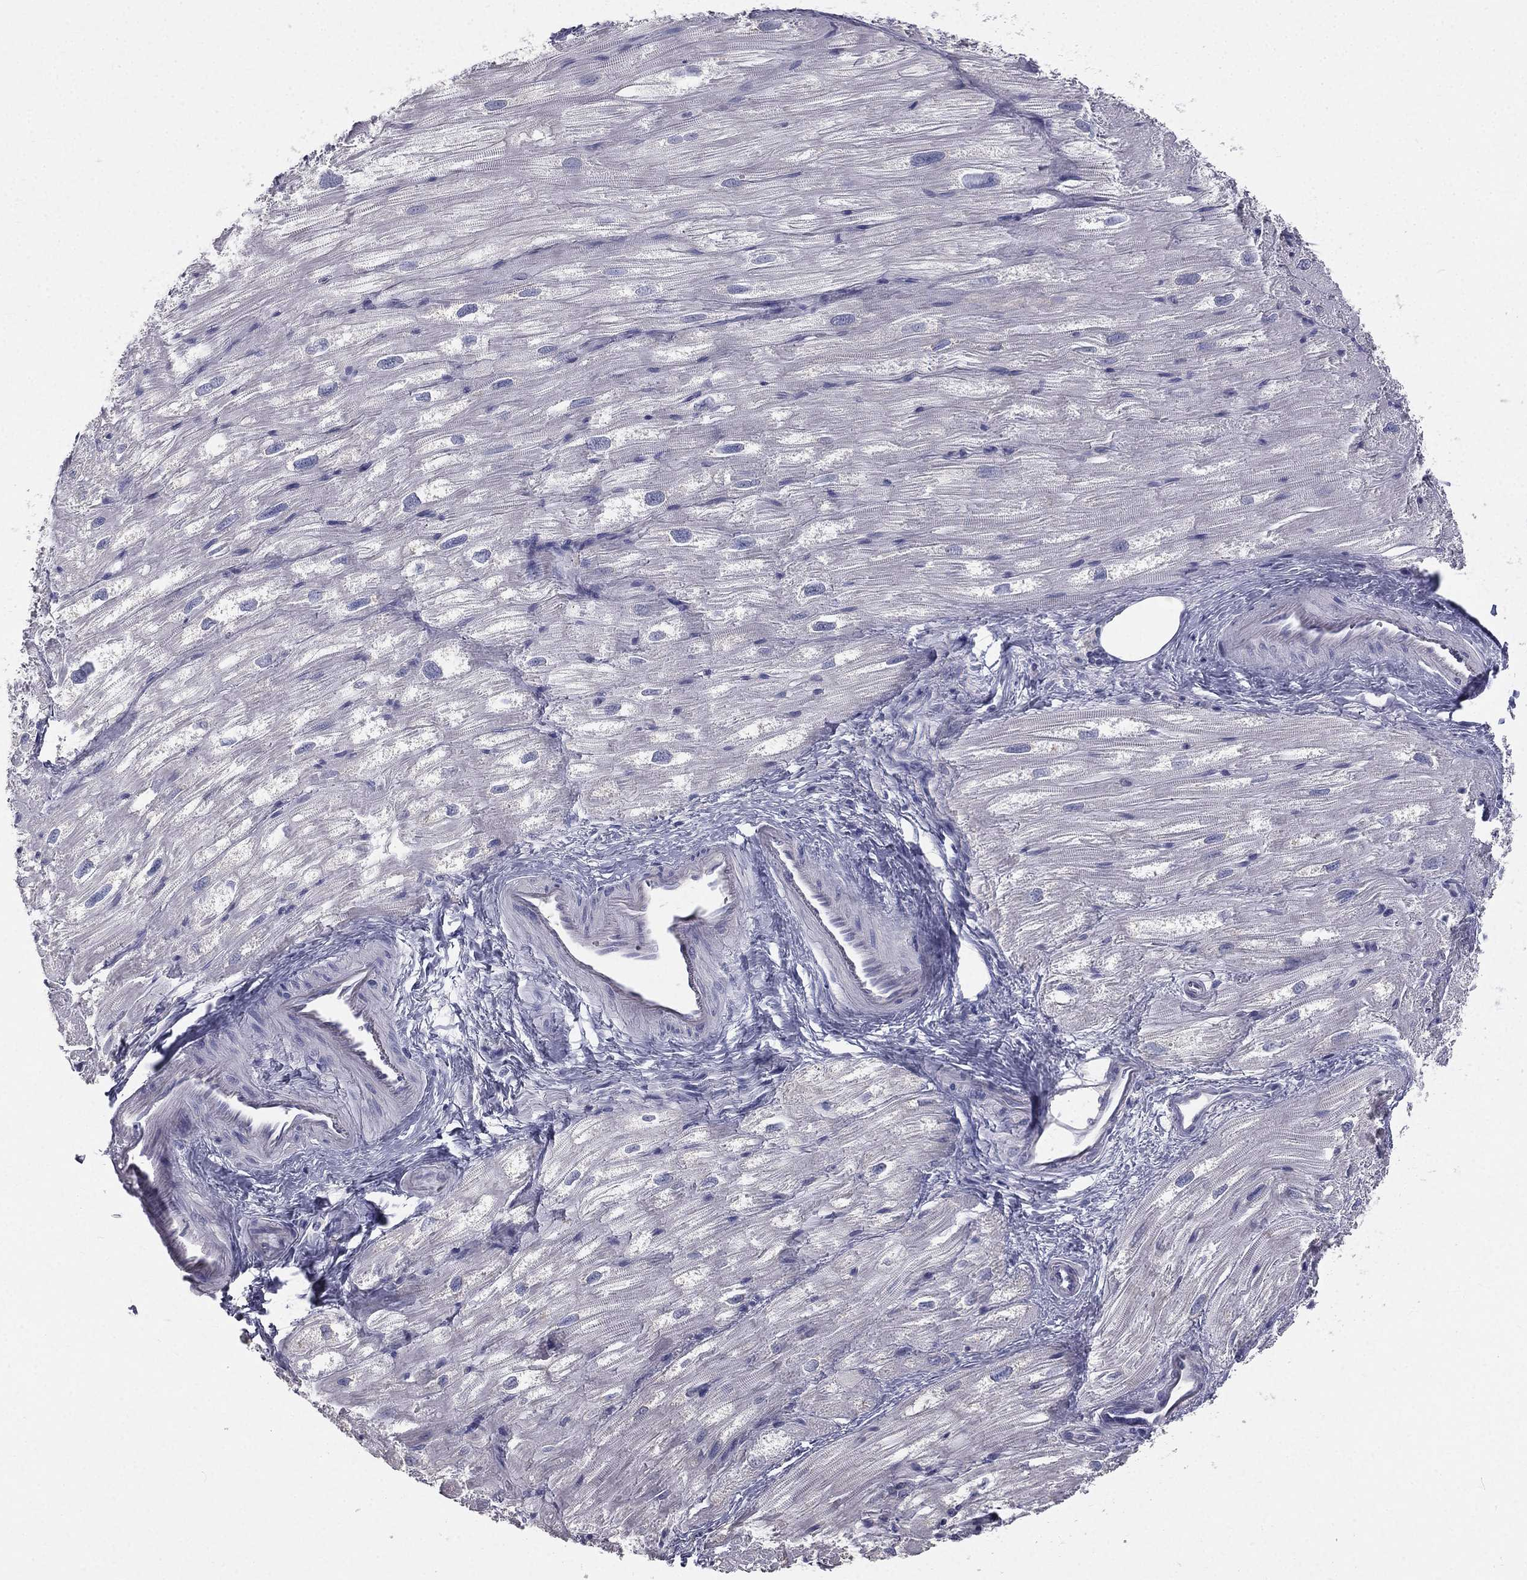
{"staining": {"intensity": "negative", "quantity": "none", "location": "none"}, "tissue": "heart muscle", "cell_type": "Cardiomyocytes", "image_type": "normal", "snomed": [{"axis": "morphology", "description": "Normal tissue, NOS"}, {"axis": "topography", "description": "Heart"}], "caption": "DAB (3,3'-diaminobenzidine) immunohistochemical staining of normal human heart muscle reveals no significant staining in cardiomyocytes. Nuclei are stained in blue.", "gene": "MUC13", "patient": {"sex": "male", "age": 62}}